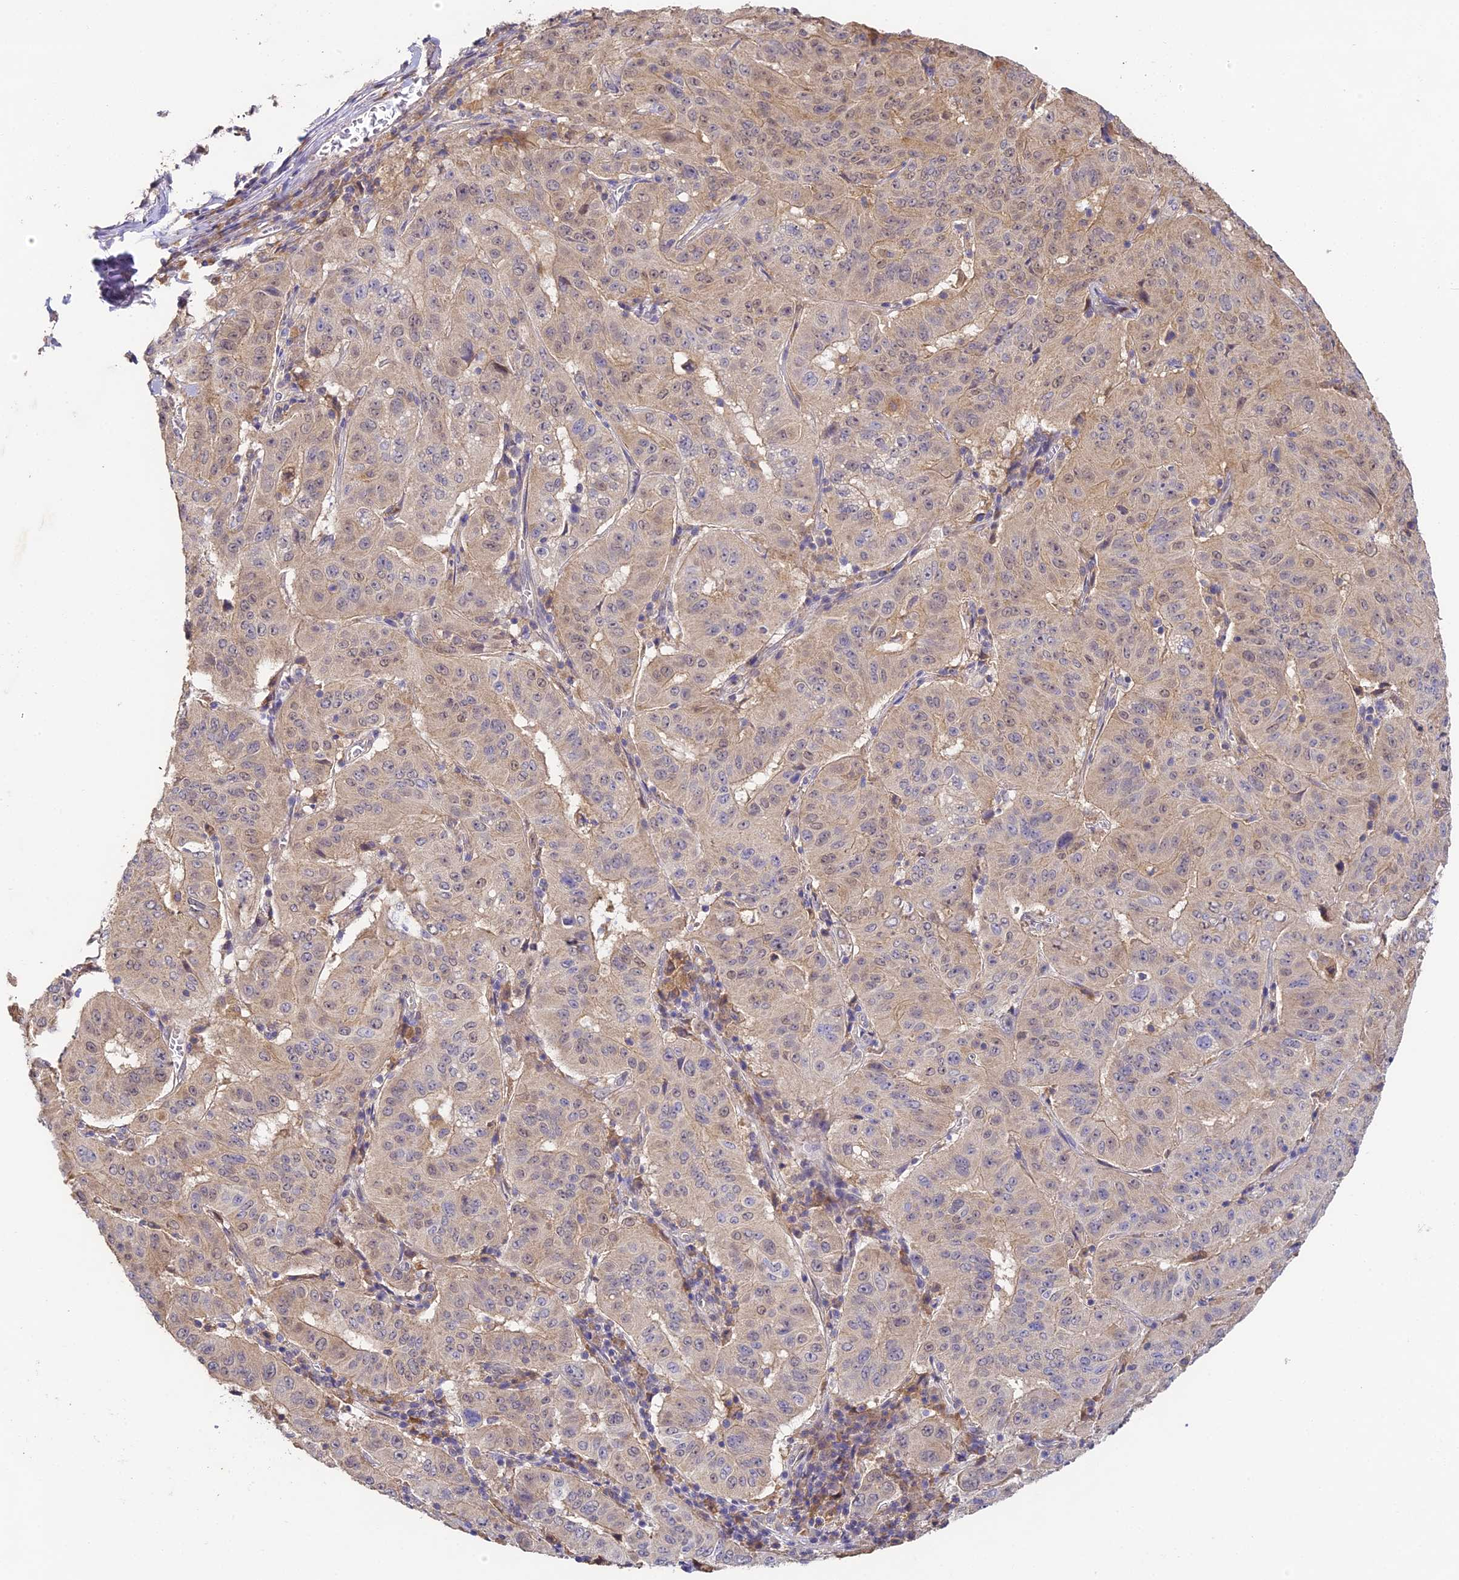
{"staining": {"intensity": "weak", "quantity": ">75%", "location": "cytoplasmic/membranous,nuclear"}, "tissue": "pancreatic cancer", "cell_type": "Tumor cells", "image_type": "cancer", "snomed": [{"axis": "morphology", "description": "Adenocarcinoma, NOS"}, {"axis": "topography", "description": "Pancreas"}], "caption": "Adenocarcinoma (pancreatic) stained with DAB immunohistochemistry displays low levels of weak cytoplasmic/membranous and nuclear staining in approximately >75% of tumor cells.", "gene": "YAE1", "patient": {"sex": "male", "age": 63}}